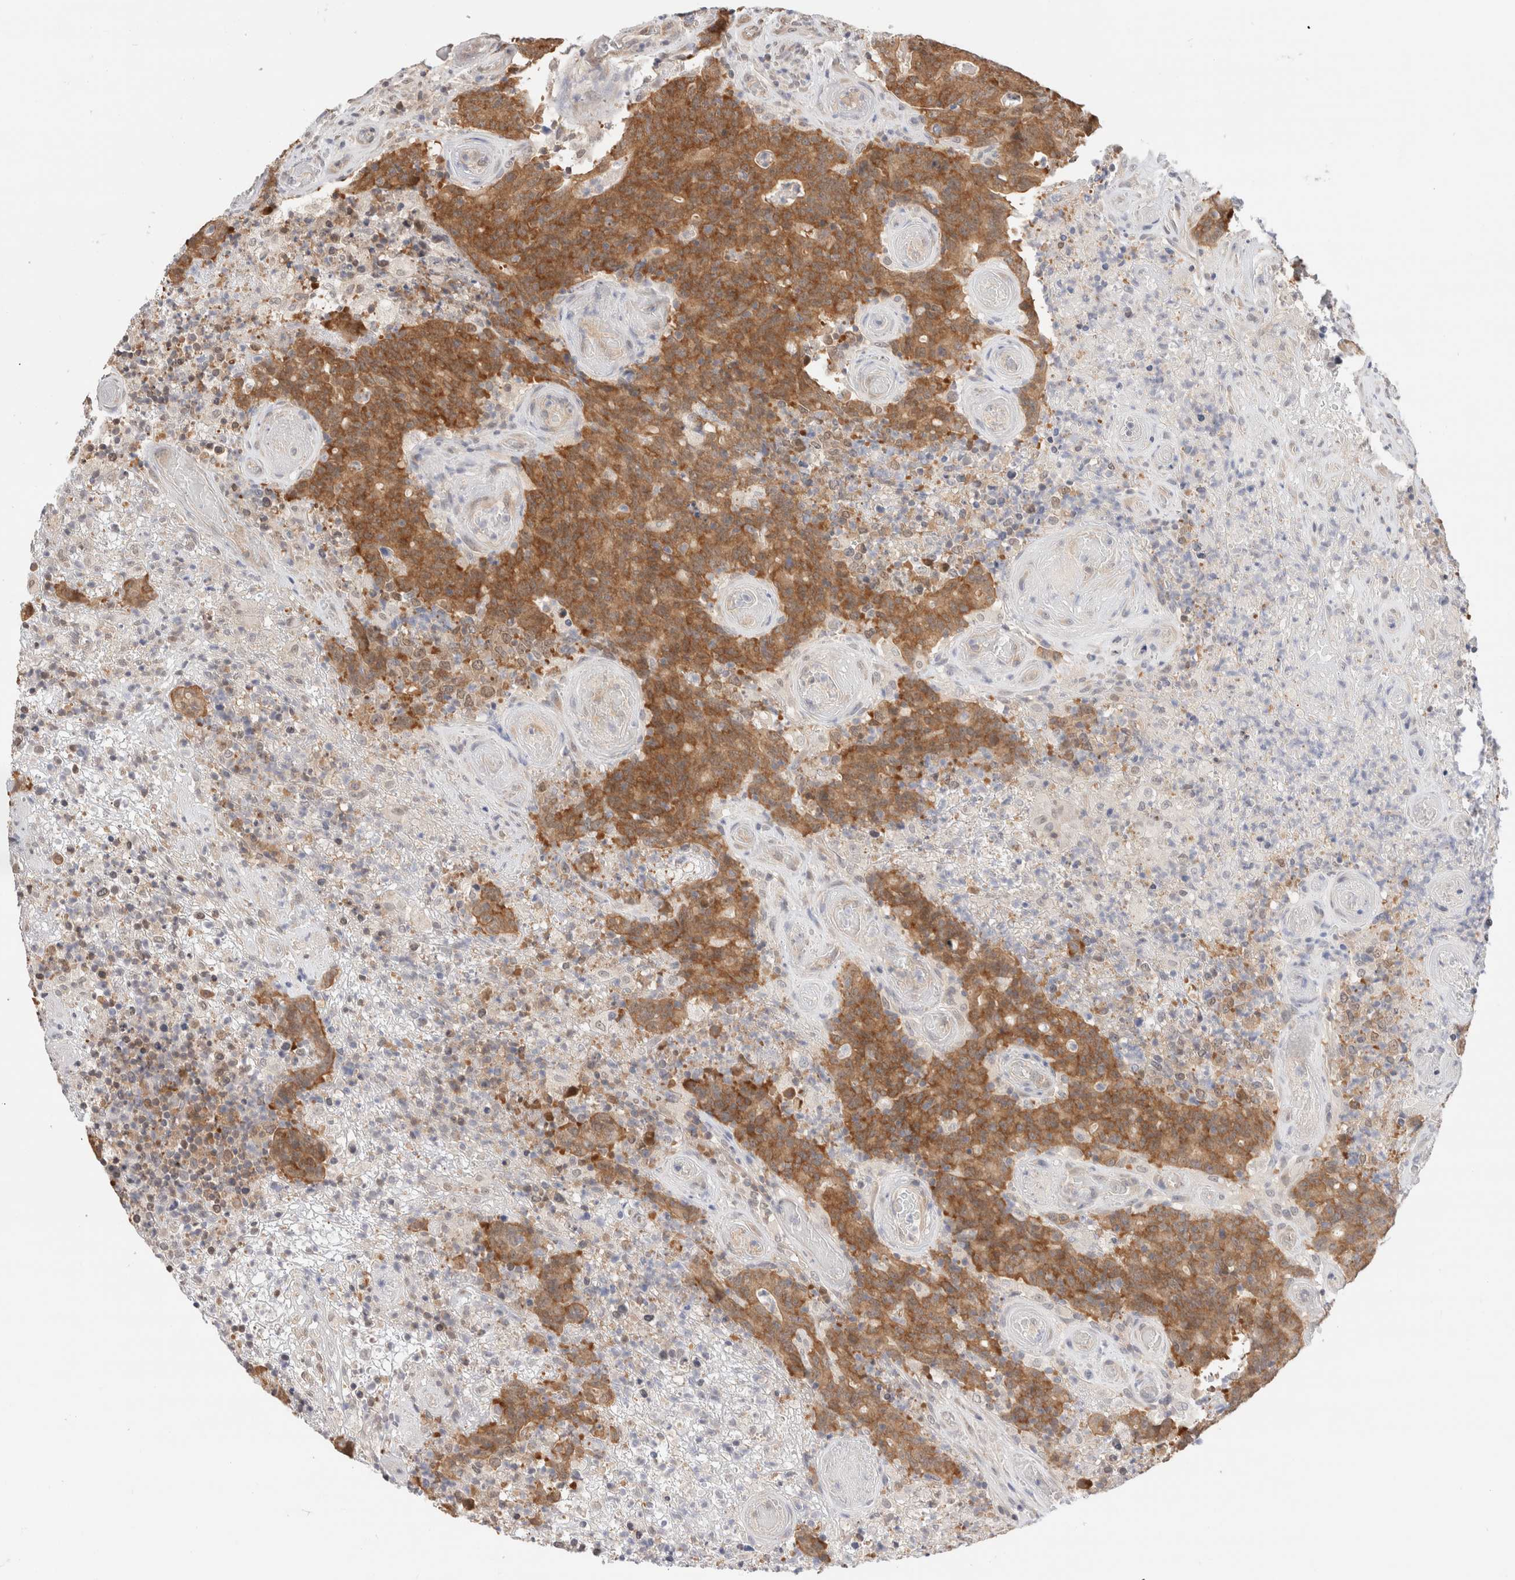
{"staining": {"intensity": "strong", "quantity": ">75%", "location": "cytoplasmic/membranous"}, "tissue": "colorectal cancer", "cell_type": "Tumor cells", "image_type": "cancer", "snomed": [{"axis": "morphology", "description": "Normal tissue, NOS"}, {"axis": "morphology", "description": "Adenocarcinoma, NOS"}, {"axis": "topography", "description": "Colon"}], "caption": "Immunohistochemistry (IHC) histopathology image of human colorectal cancer stained for a protein (brown), which displays high levels of strong cytoplasmic/membranous positivity in about >75% of tumor cells.", "gene": "C17orf97", "patient": {"sex": "female", "age": 75}}